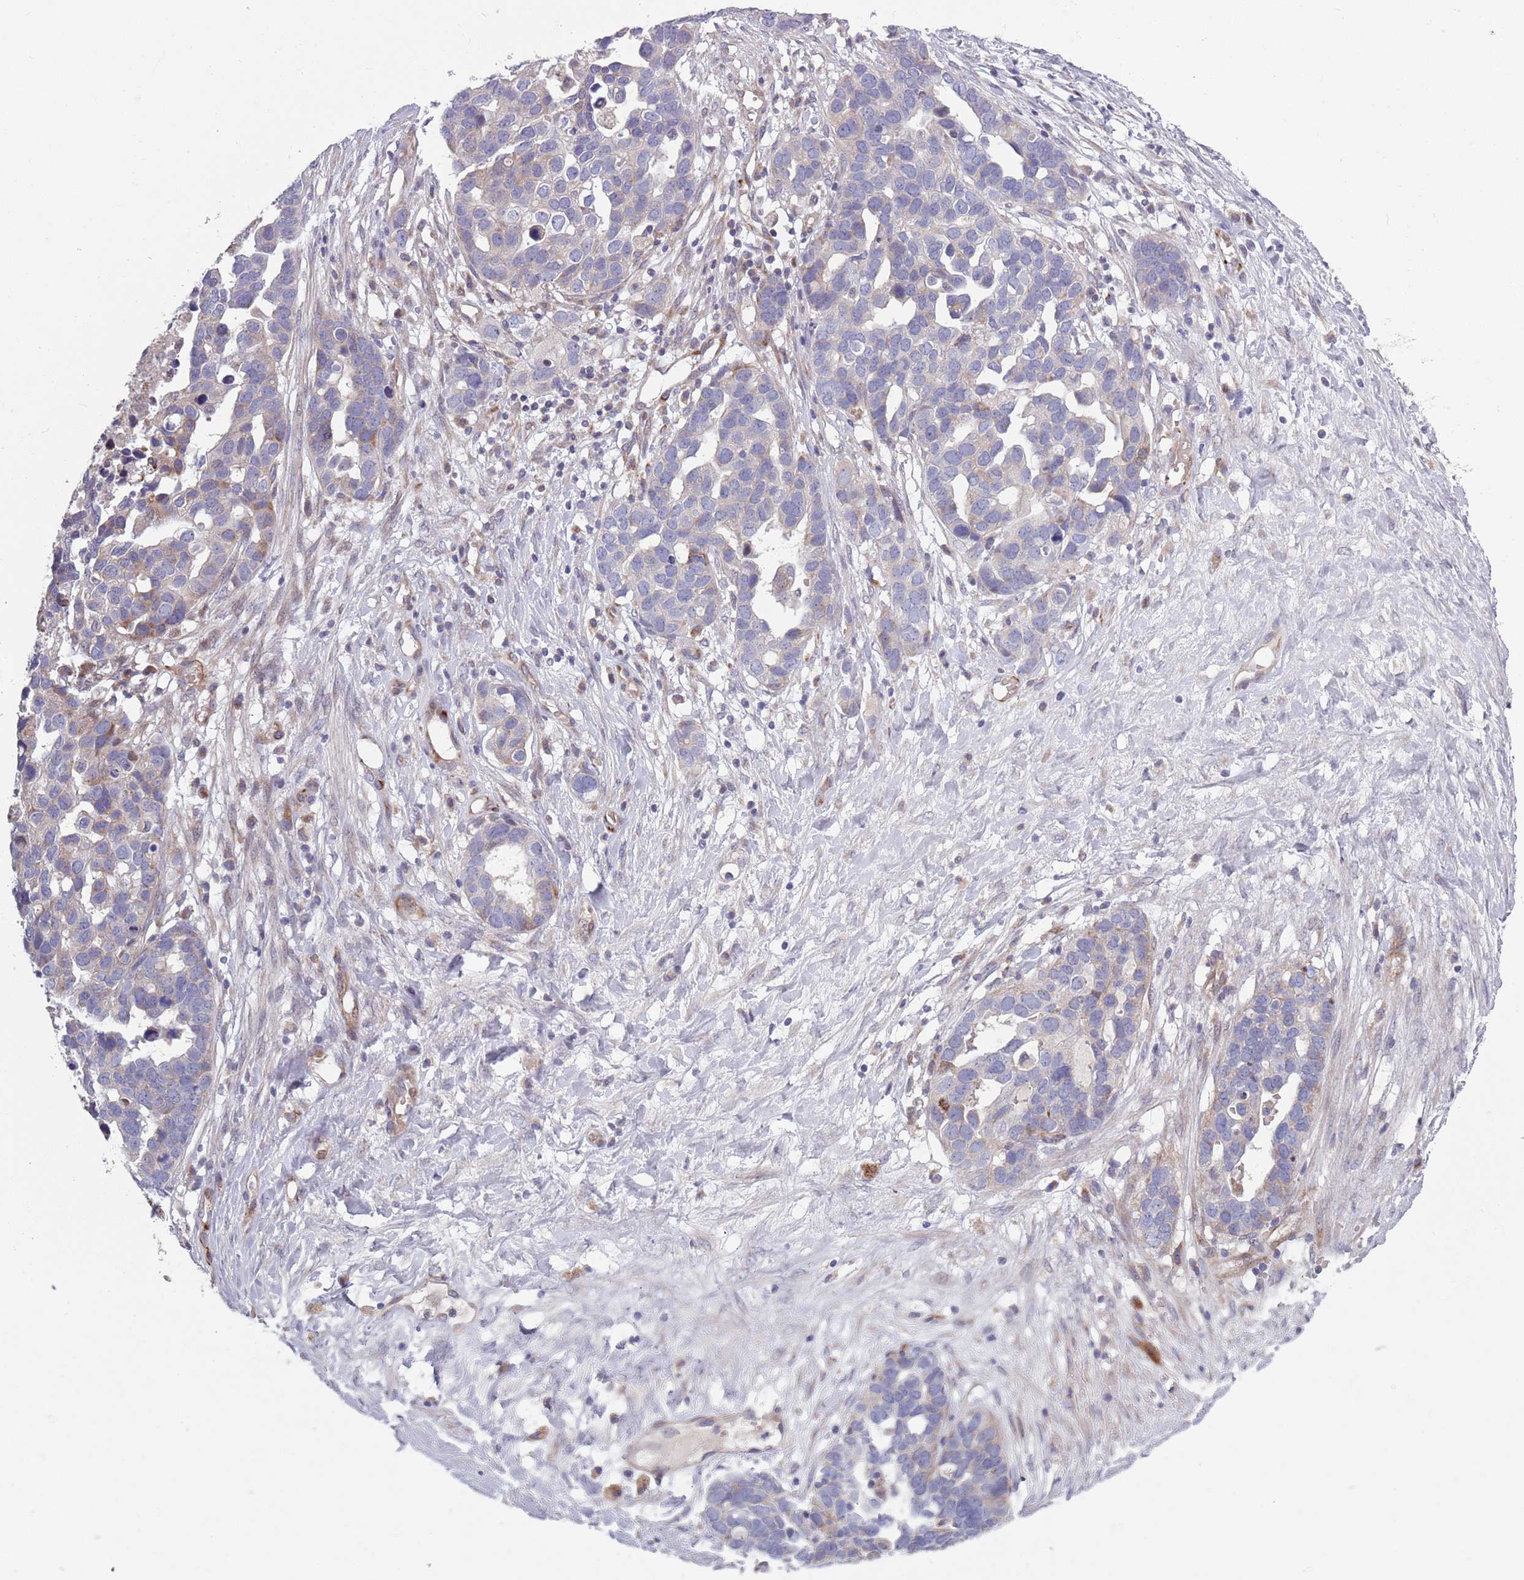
{"staining": {"intensity": "negative", "quantity": "none", "location": "none"}, "tissue": "ovarian cancer", "cell_type": "Tumor cells", "image_type": "cancer", "snomed": [{"axis": "morphology", "description": "Cystadenocarcinoma, serous, NOS"}, {"axis": "topography", "description": "Ovary"}], "caption": "The histopathology image demonstrates no staining of tumor cells in ovarian cancer. (DAB (3,3'-diaminobenzidine) IHC visualized using brightfield microscopy, high magnification).", "gene": "TYW1", "patient": {"sex": "female", "age": 54}}